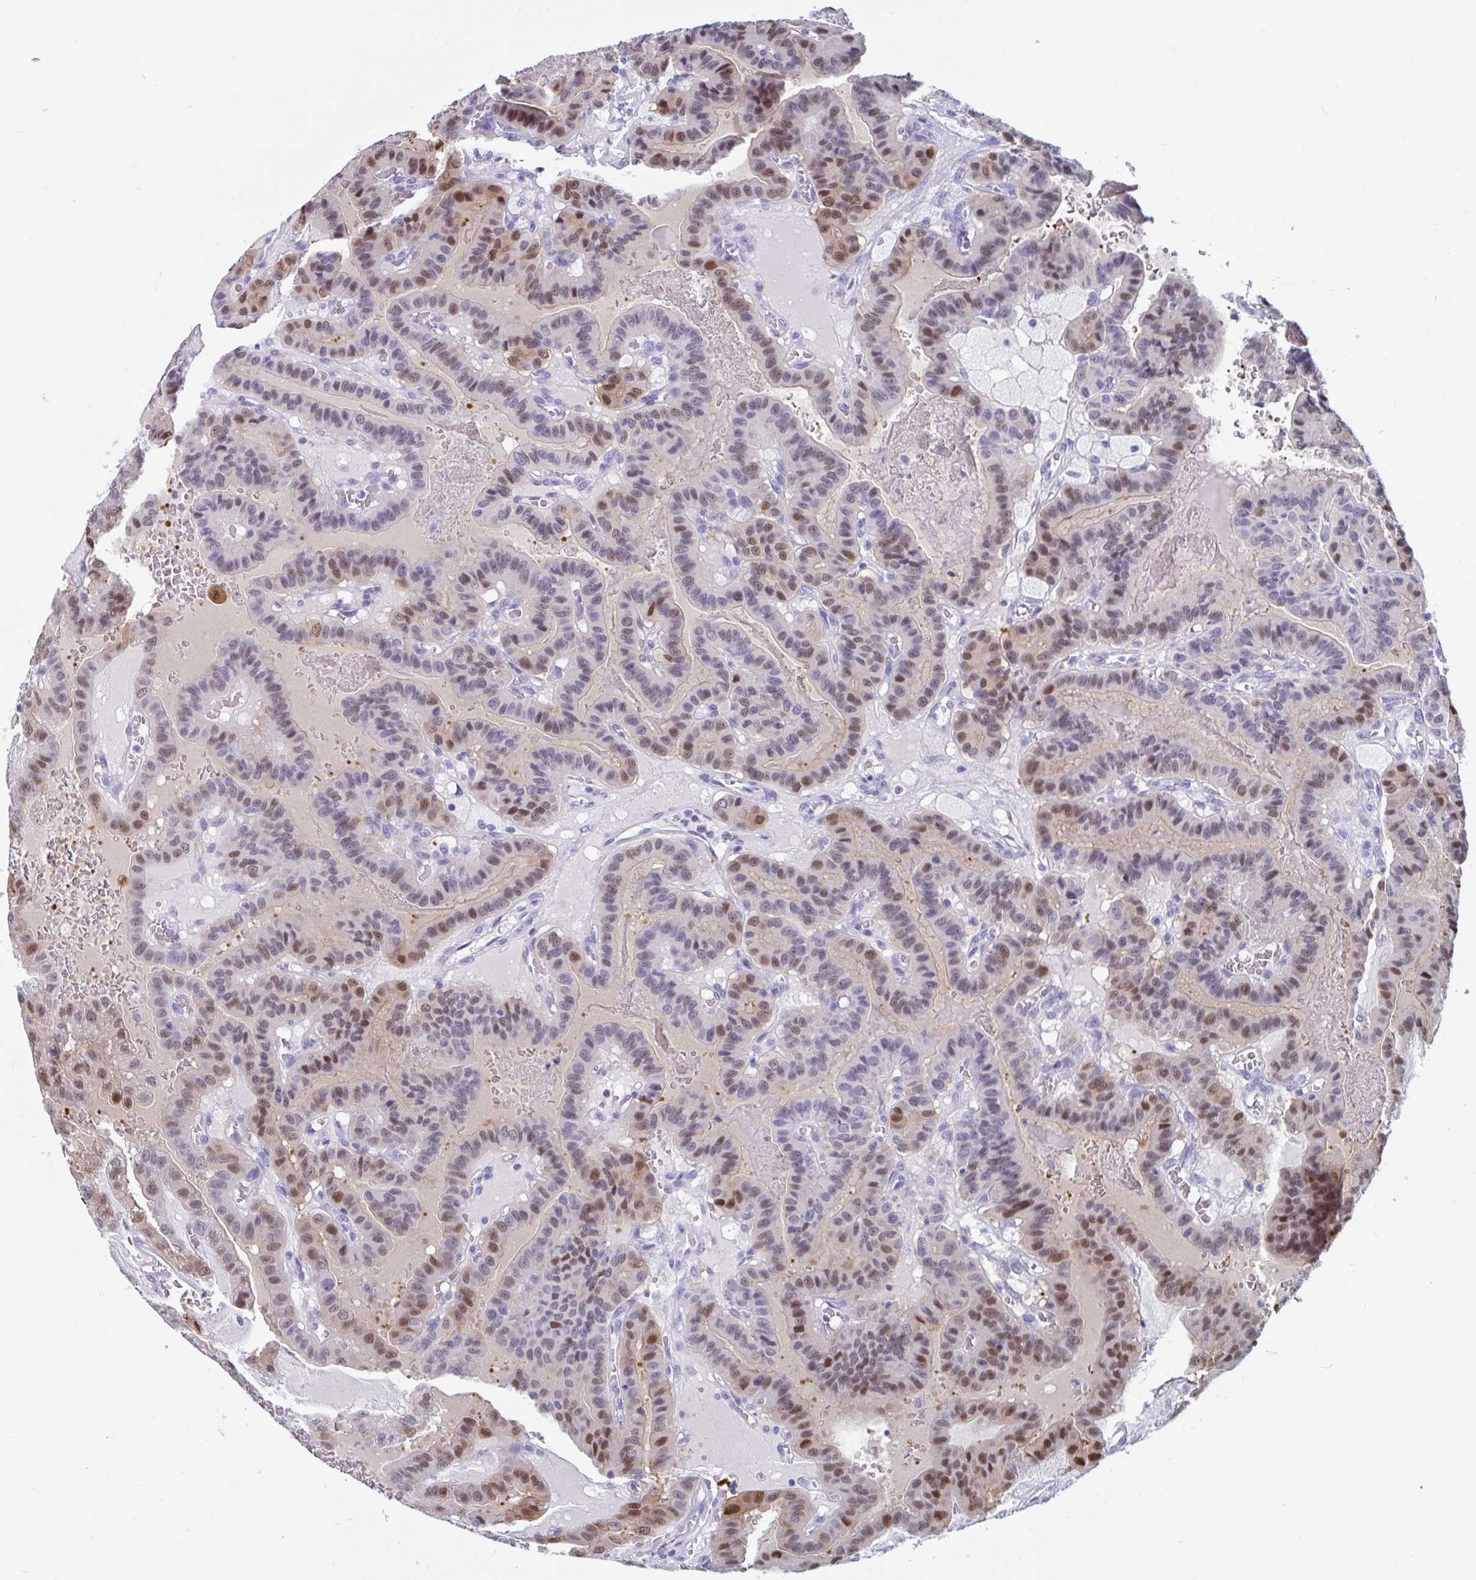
{"staining": {"intensity": "moderate", "quantity": "25%-75%", "location": "nuclear"}, "tissue": "thyroid cancer", "cell_type": "Tumor cells", "image_type": "cancer", "snomed": [{"axis": "morphology", "description": "Papillary adenocarcinoma, NOS"}, {"axis": "topography", "description": "Thyroid gland"}], "caption": "Moderate nuclear protein staining is identified in approximately 25%-75% of tumor cells in papillary adenocarcinoma (thyroid).", "gene": "GKN2", "patient": {"sex": "male", "age": 87}}